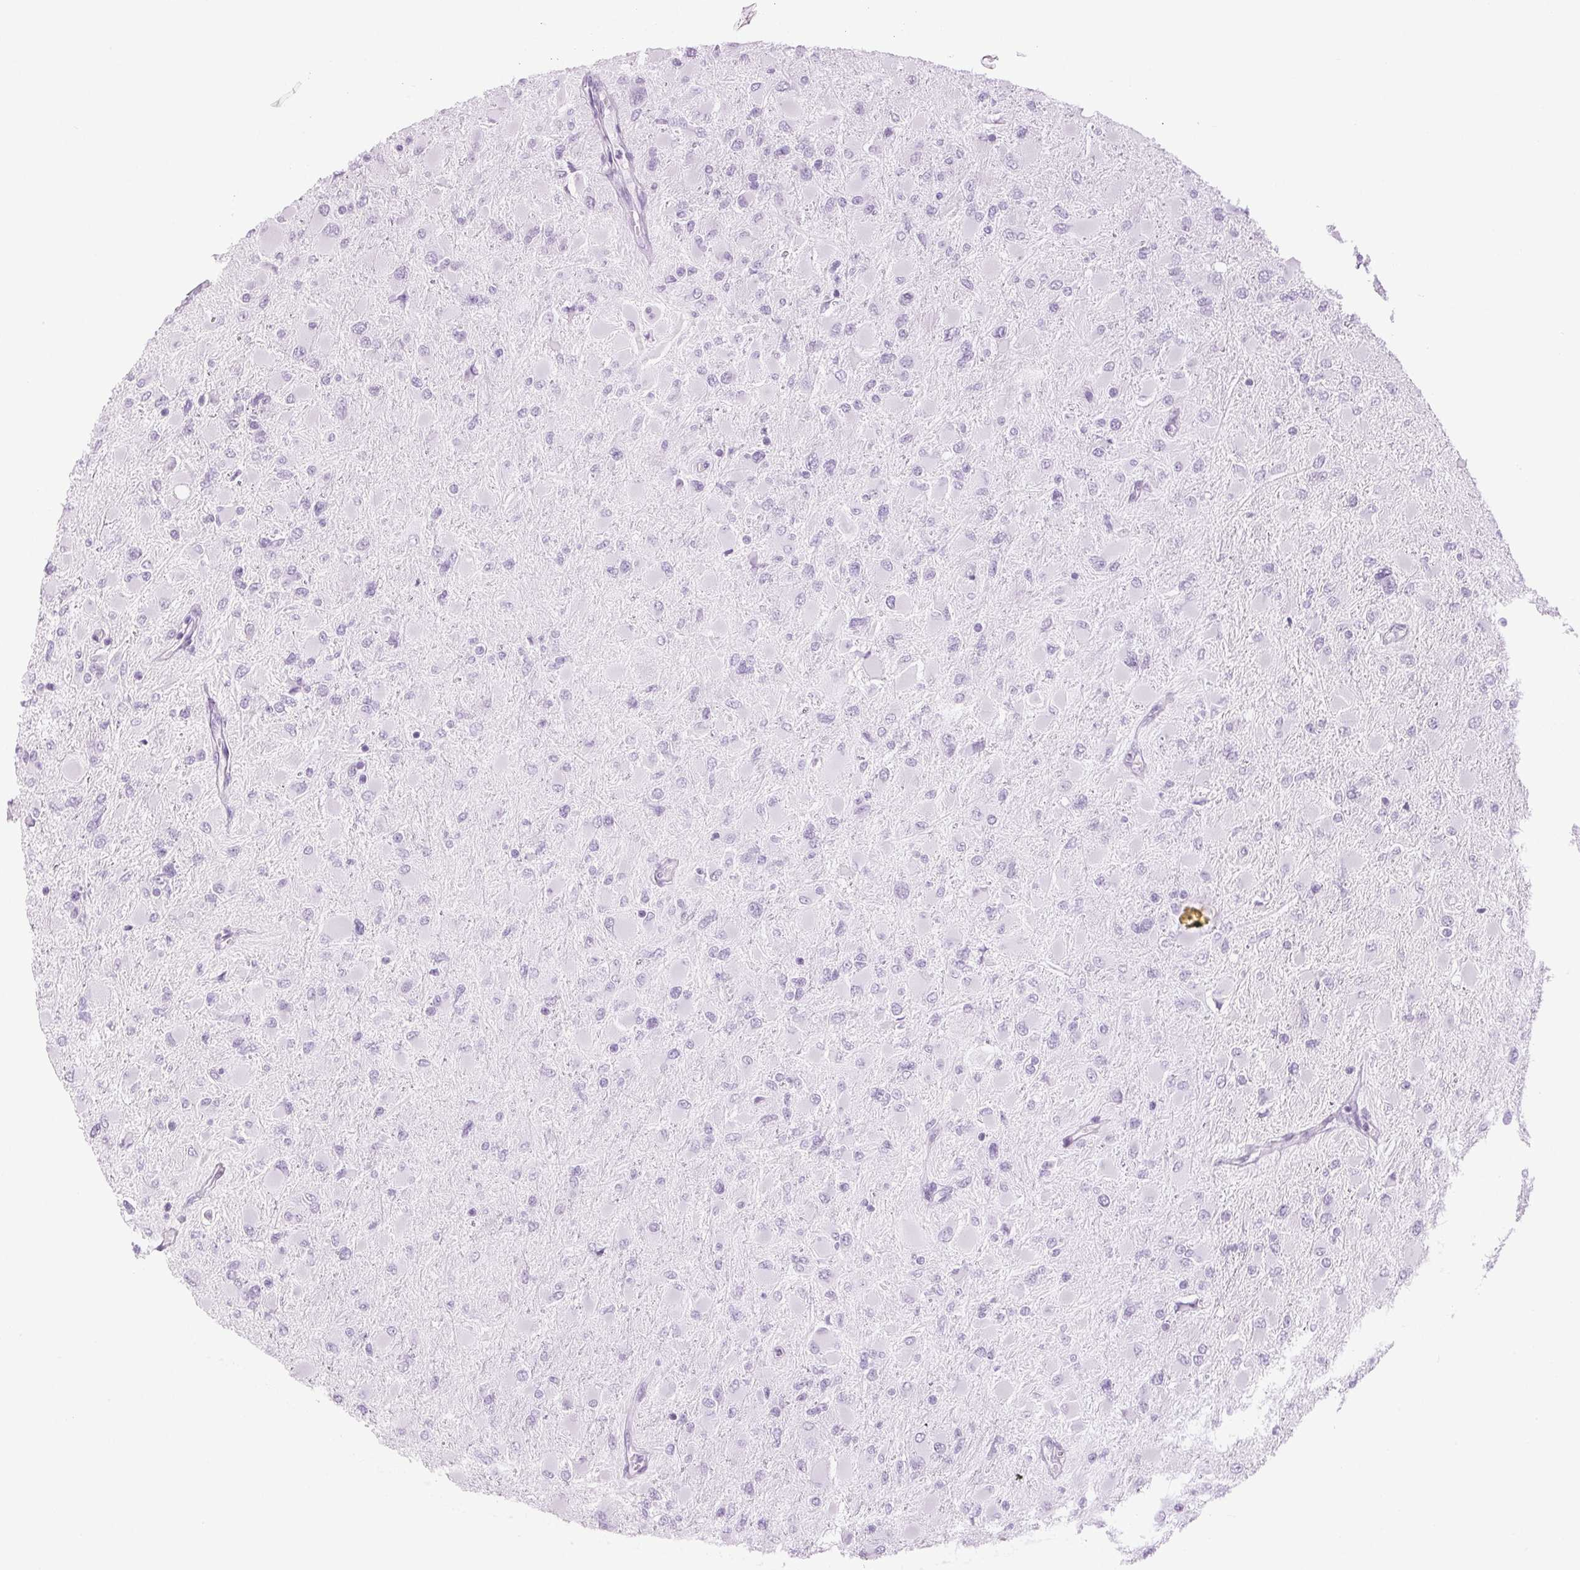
{"staining": {"intensity": "negative", "quantity": "none", "location": "none"}, "tissue": "glioma", "cell_type": "Tumor cells", "image_type": "cancer", "snomed": [{"axis": "morphology", "description": "Glioma, malignant, High grade"}, {"axis": "topography", "description": "Cerebral cortex"}], "caption": "Protein analysis of malignant high-grade glioma displays no significant positivity in tumor cells.", "gene": "LTF", "patient": {"sex": "female", "age": 36}}